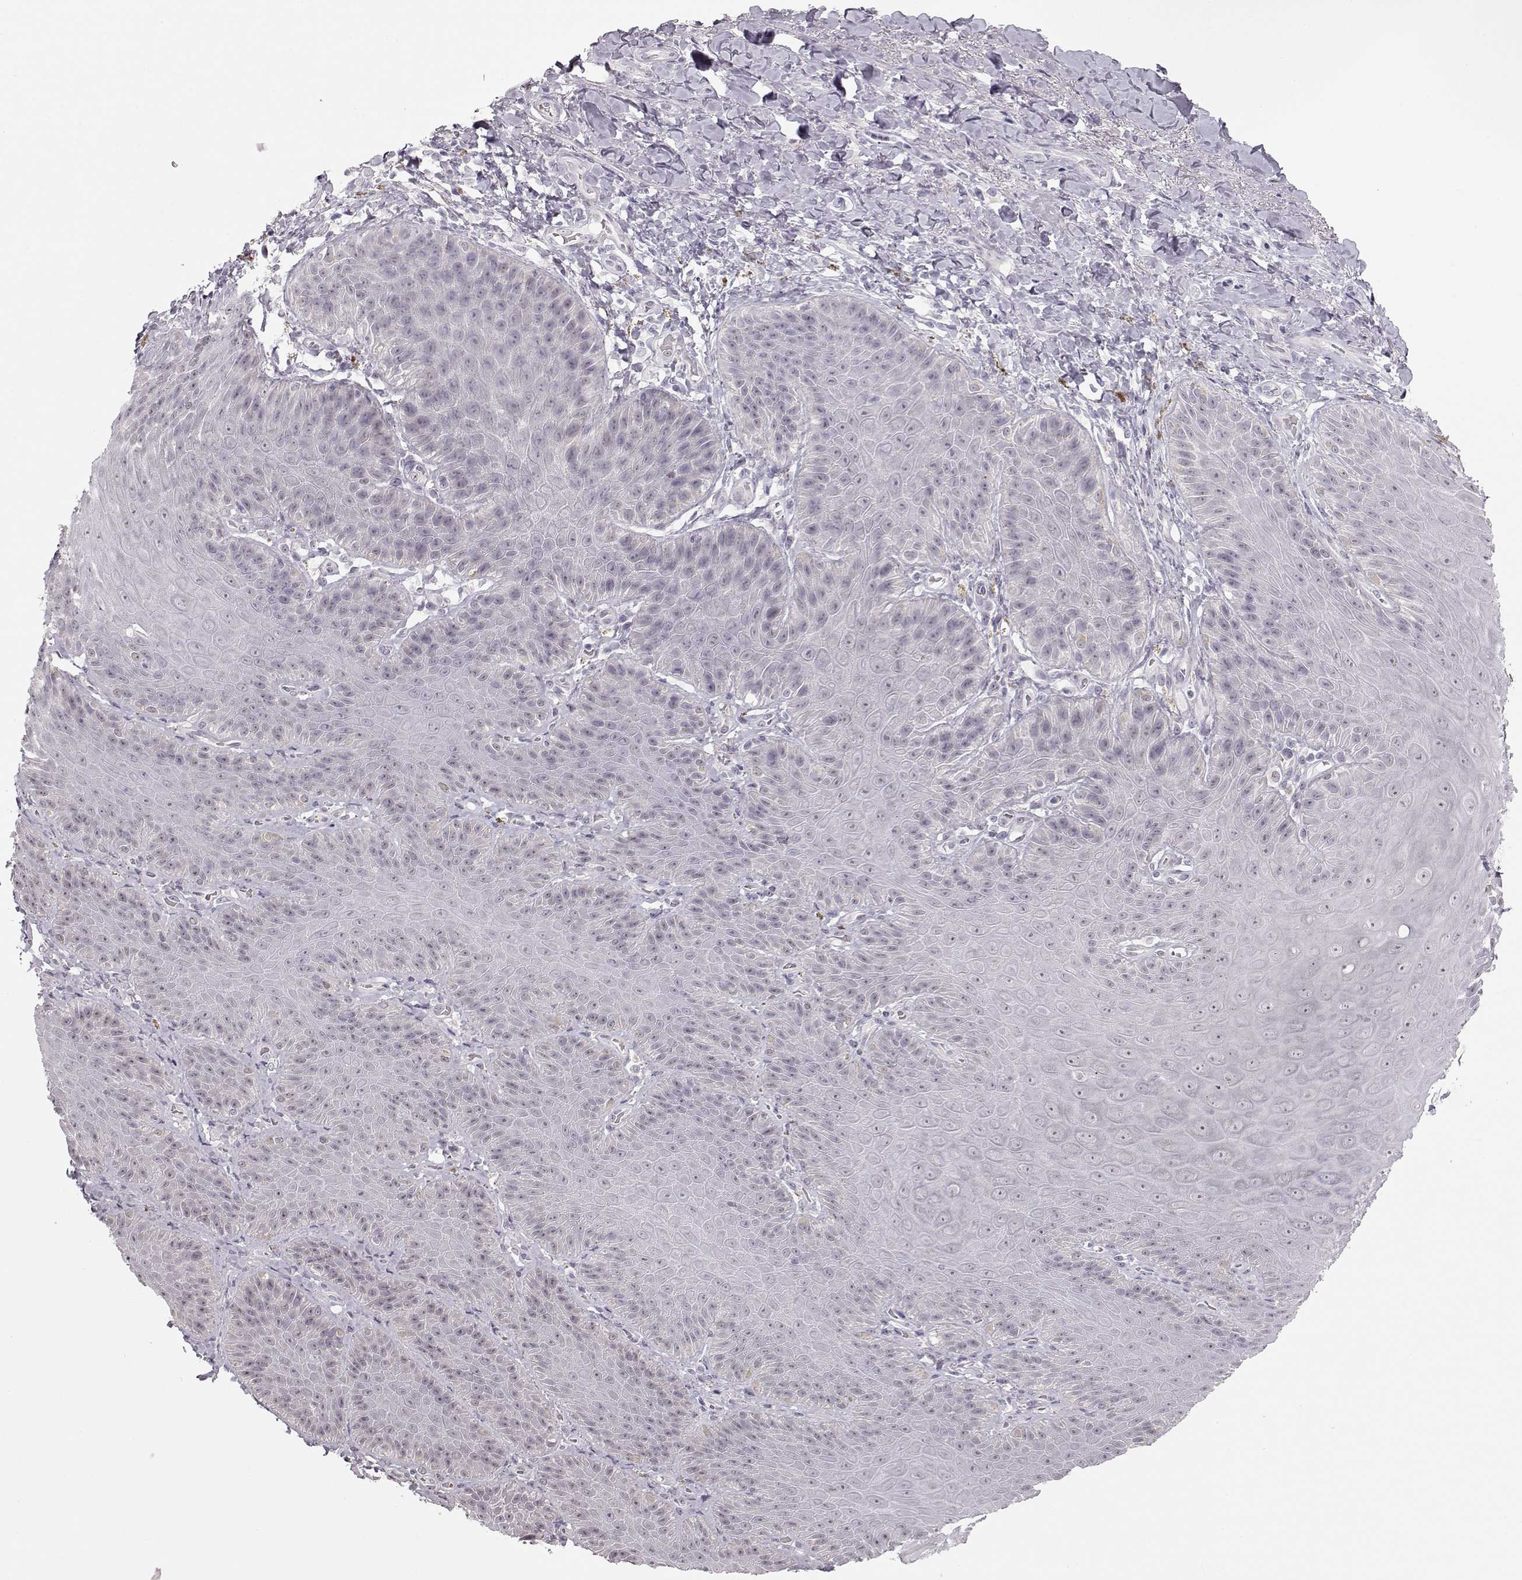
{"staining": {"intensity": "negative", "quantity": "none", "location": "none"}, "tissue": "adipose tissue", "cell_type": "Adipocytes", "image_type": "normal", "snomed": [{"axis": "morphology", "description": "Normal tissue, NOS"}, {"axis": "topography", "description": "Anal"}, {"axis": "topography", "description": "Peripheral nerve tissue"}], "caption": "DAB (3,3'-diaminobenzidine) immunohistochemical staining of unremarkable adipose tissue displays no significant positivity in adipocytes. The staining is performed using DAB brown chromogen with nuclei counter-stained in using hematoxylin.", "gene": "FAM205A", "patient": {"sex": "male", "age": 53}}